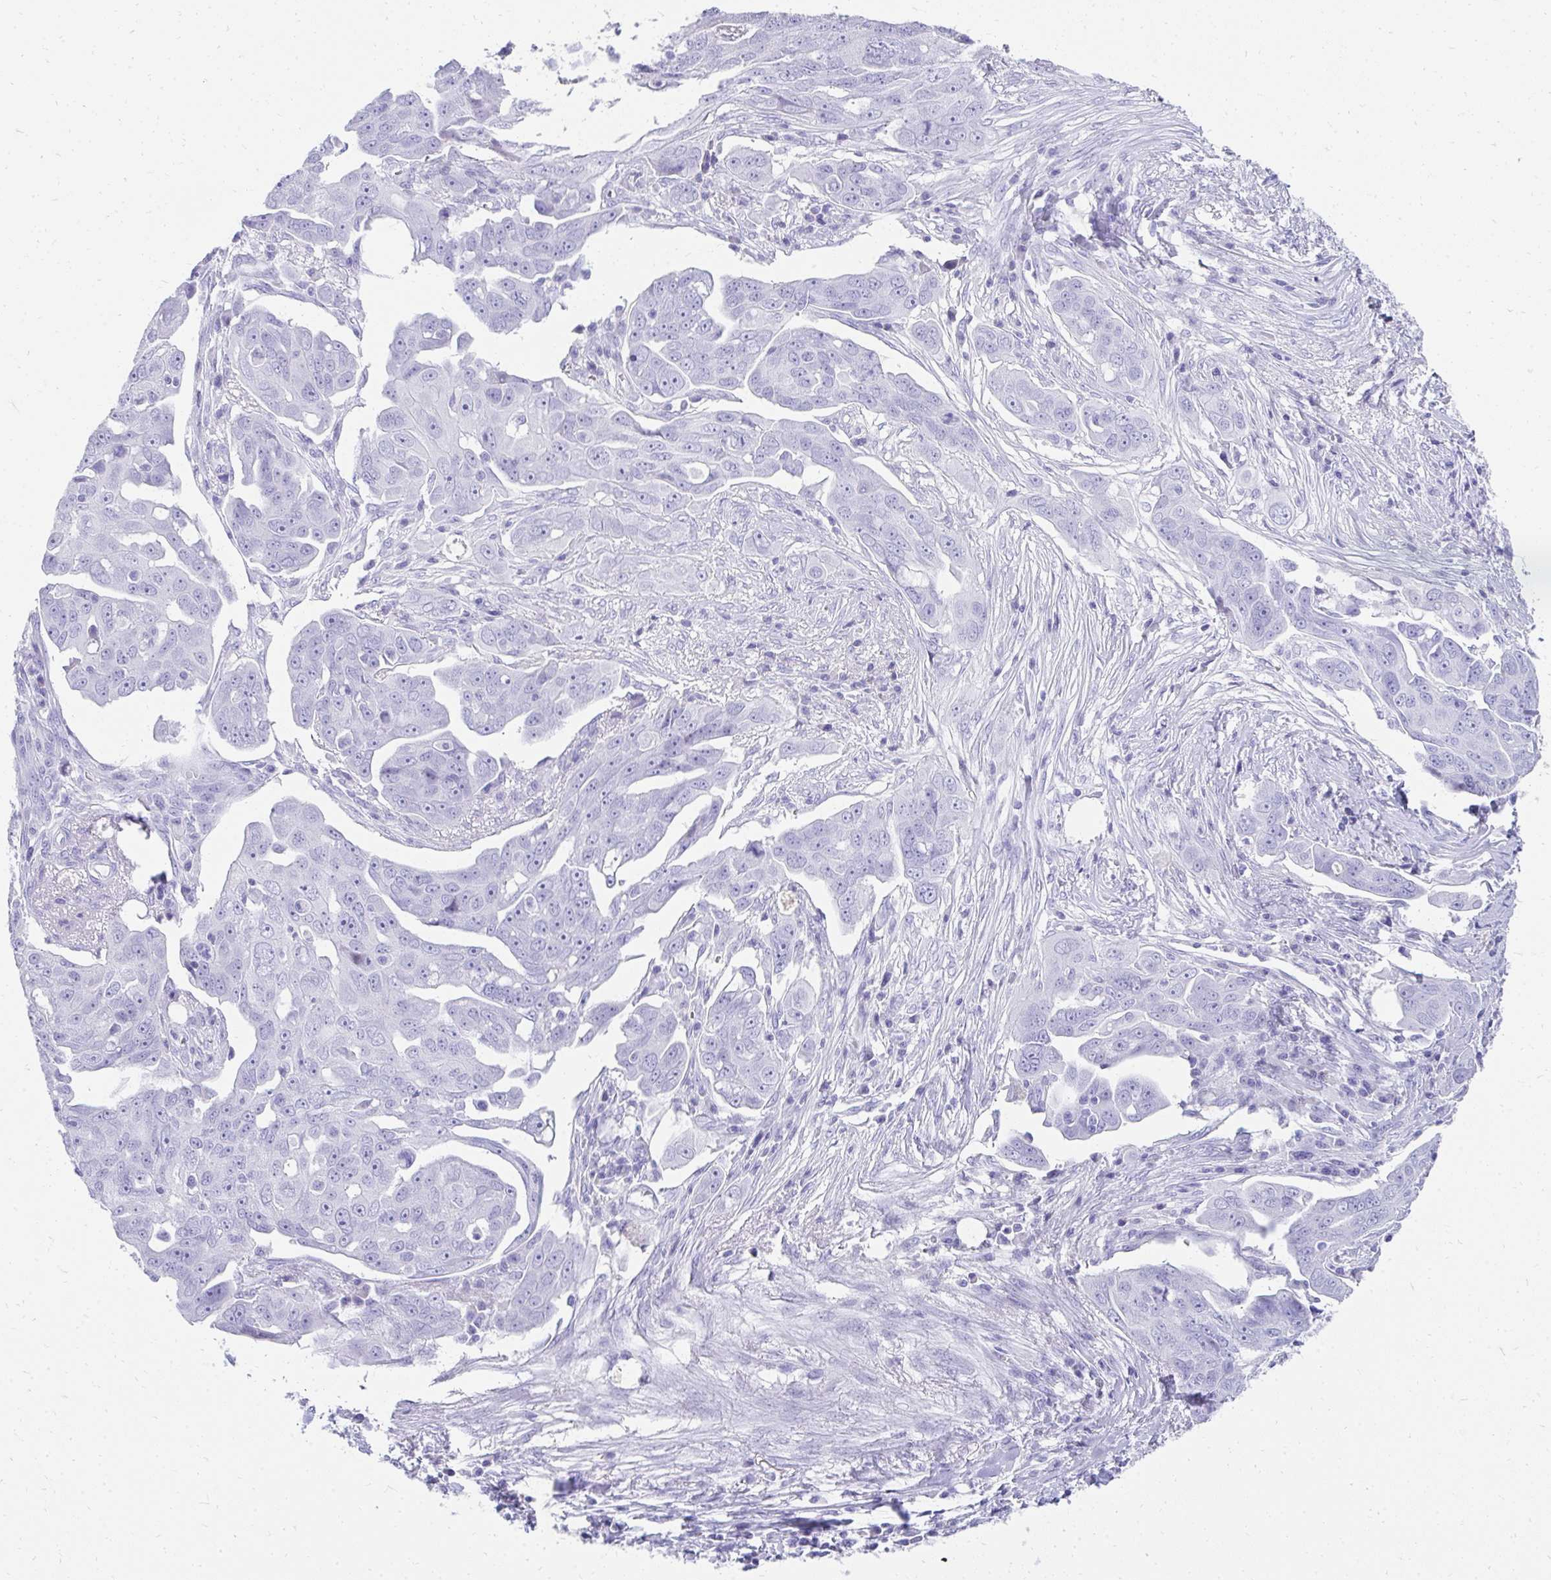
{"staining": {"intensity": "negative", "quantity": "none", "location": "none"}, "tissue": "ovarian cancer", "cell_type": "Tumor cells", "image_type": "cancer", "snomed": [{"axis": "morphology", "description": "Carcinoma, endometroid"}, {"axis": "topography", "description": "Ovary"}], "caption": "This is a micrograph of immunohistochemistry (IHC) staining of ovarian cancer (endometroid carcinoma), which shows no staining in tumor cells.", "gene": "TNNT1", "patient": {"sex": "female", "age": 70}}